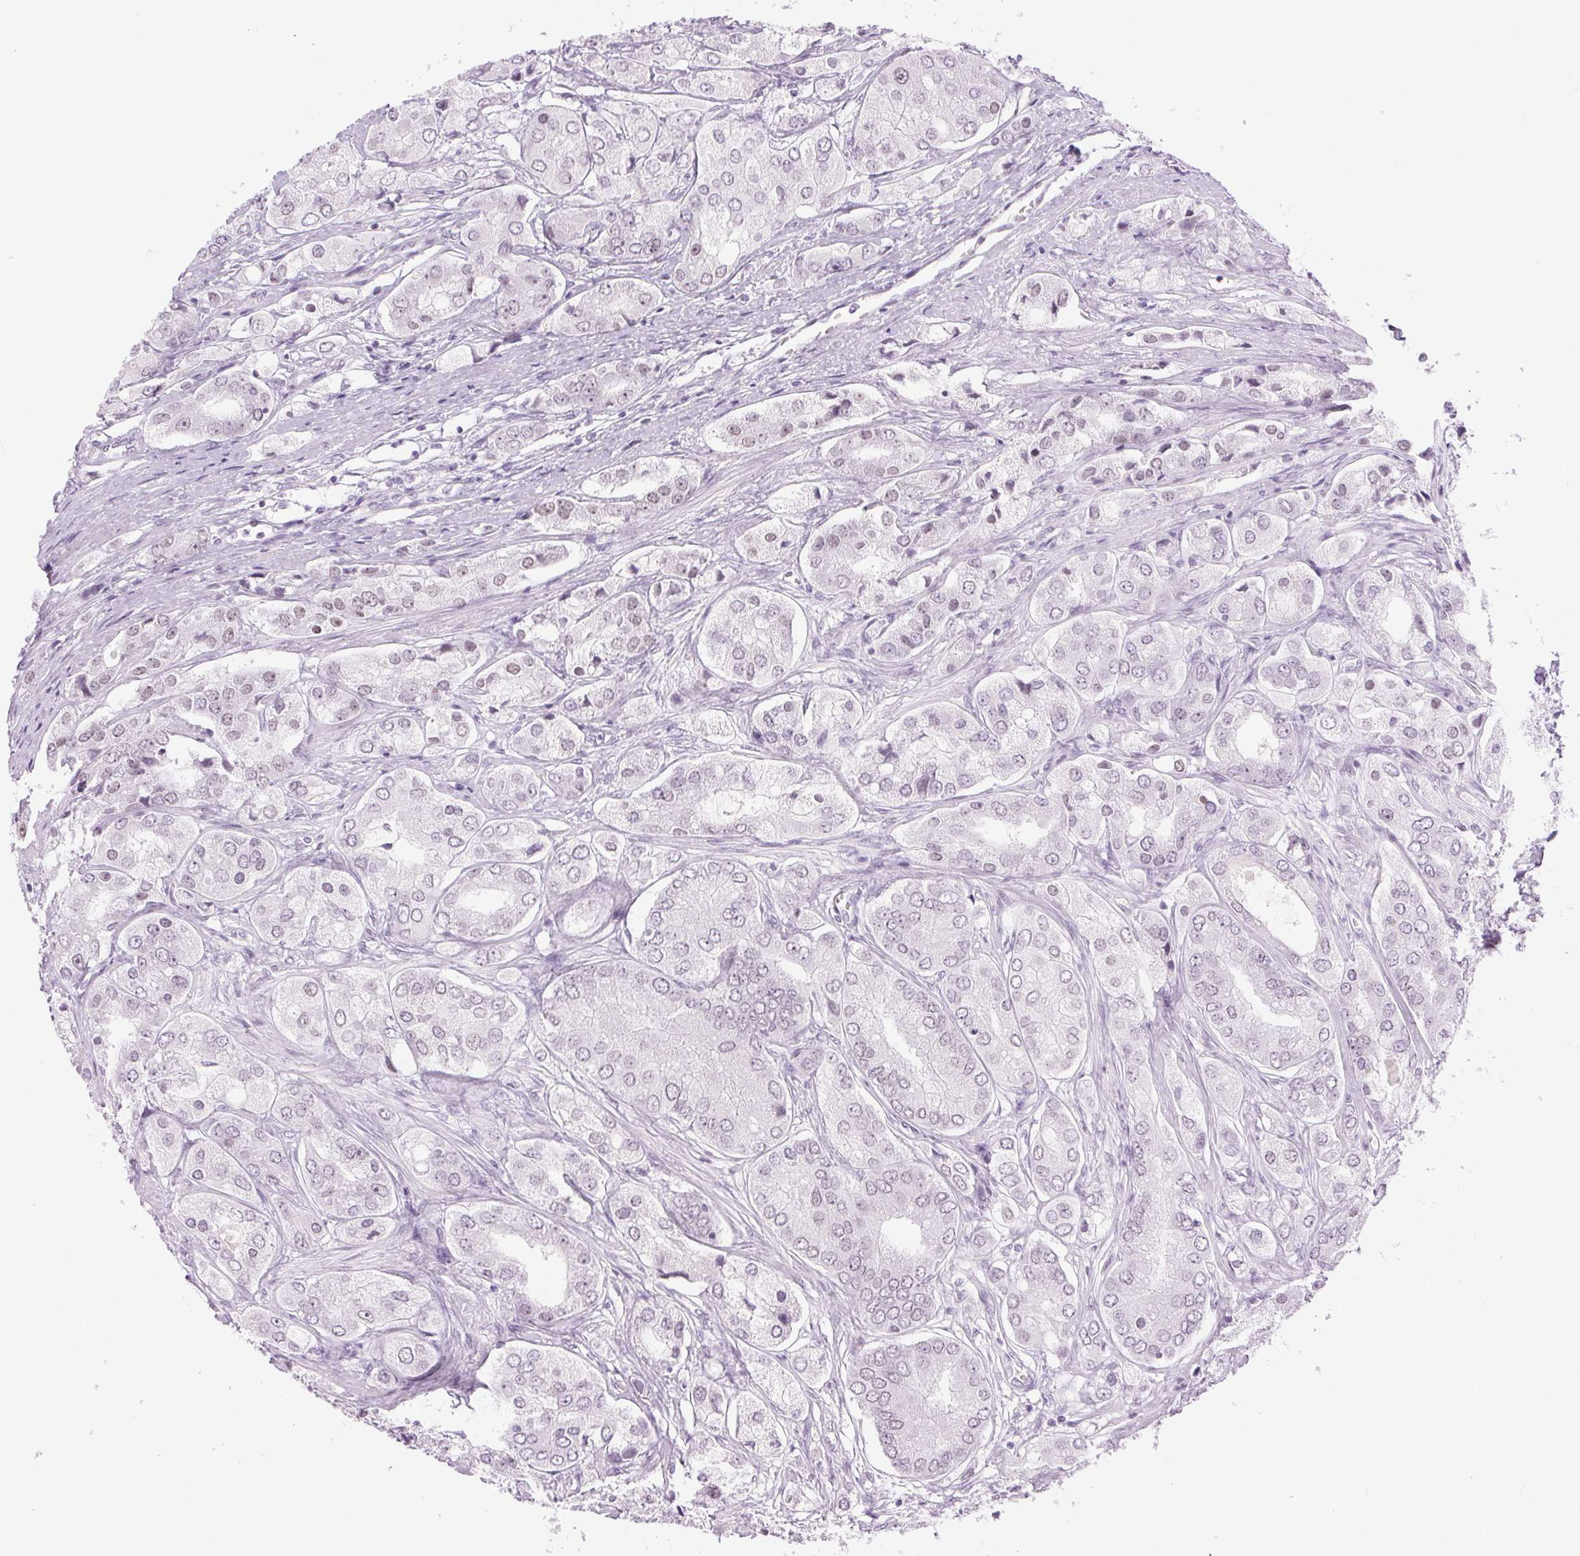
{"staining": {"intensity": "negative", "quantity": "none", "location": "none"}, "tissue": "prostate cancer", "cell_type": "Tumor cells", "image_type": "cancer", "snomed": [{"axis": "morphology", "description": "Adenocarcinoma, Low grade"}, {"axis": "topography", "description": "Prostate"}], "caption": "Immunohistochemical staining of adenocarcinoma (low-grade) (prostate) shows no significant positivity in tumor cells.", "gene": "BEND2", "patient": {"sex": "male", "age": 69}}